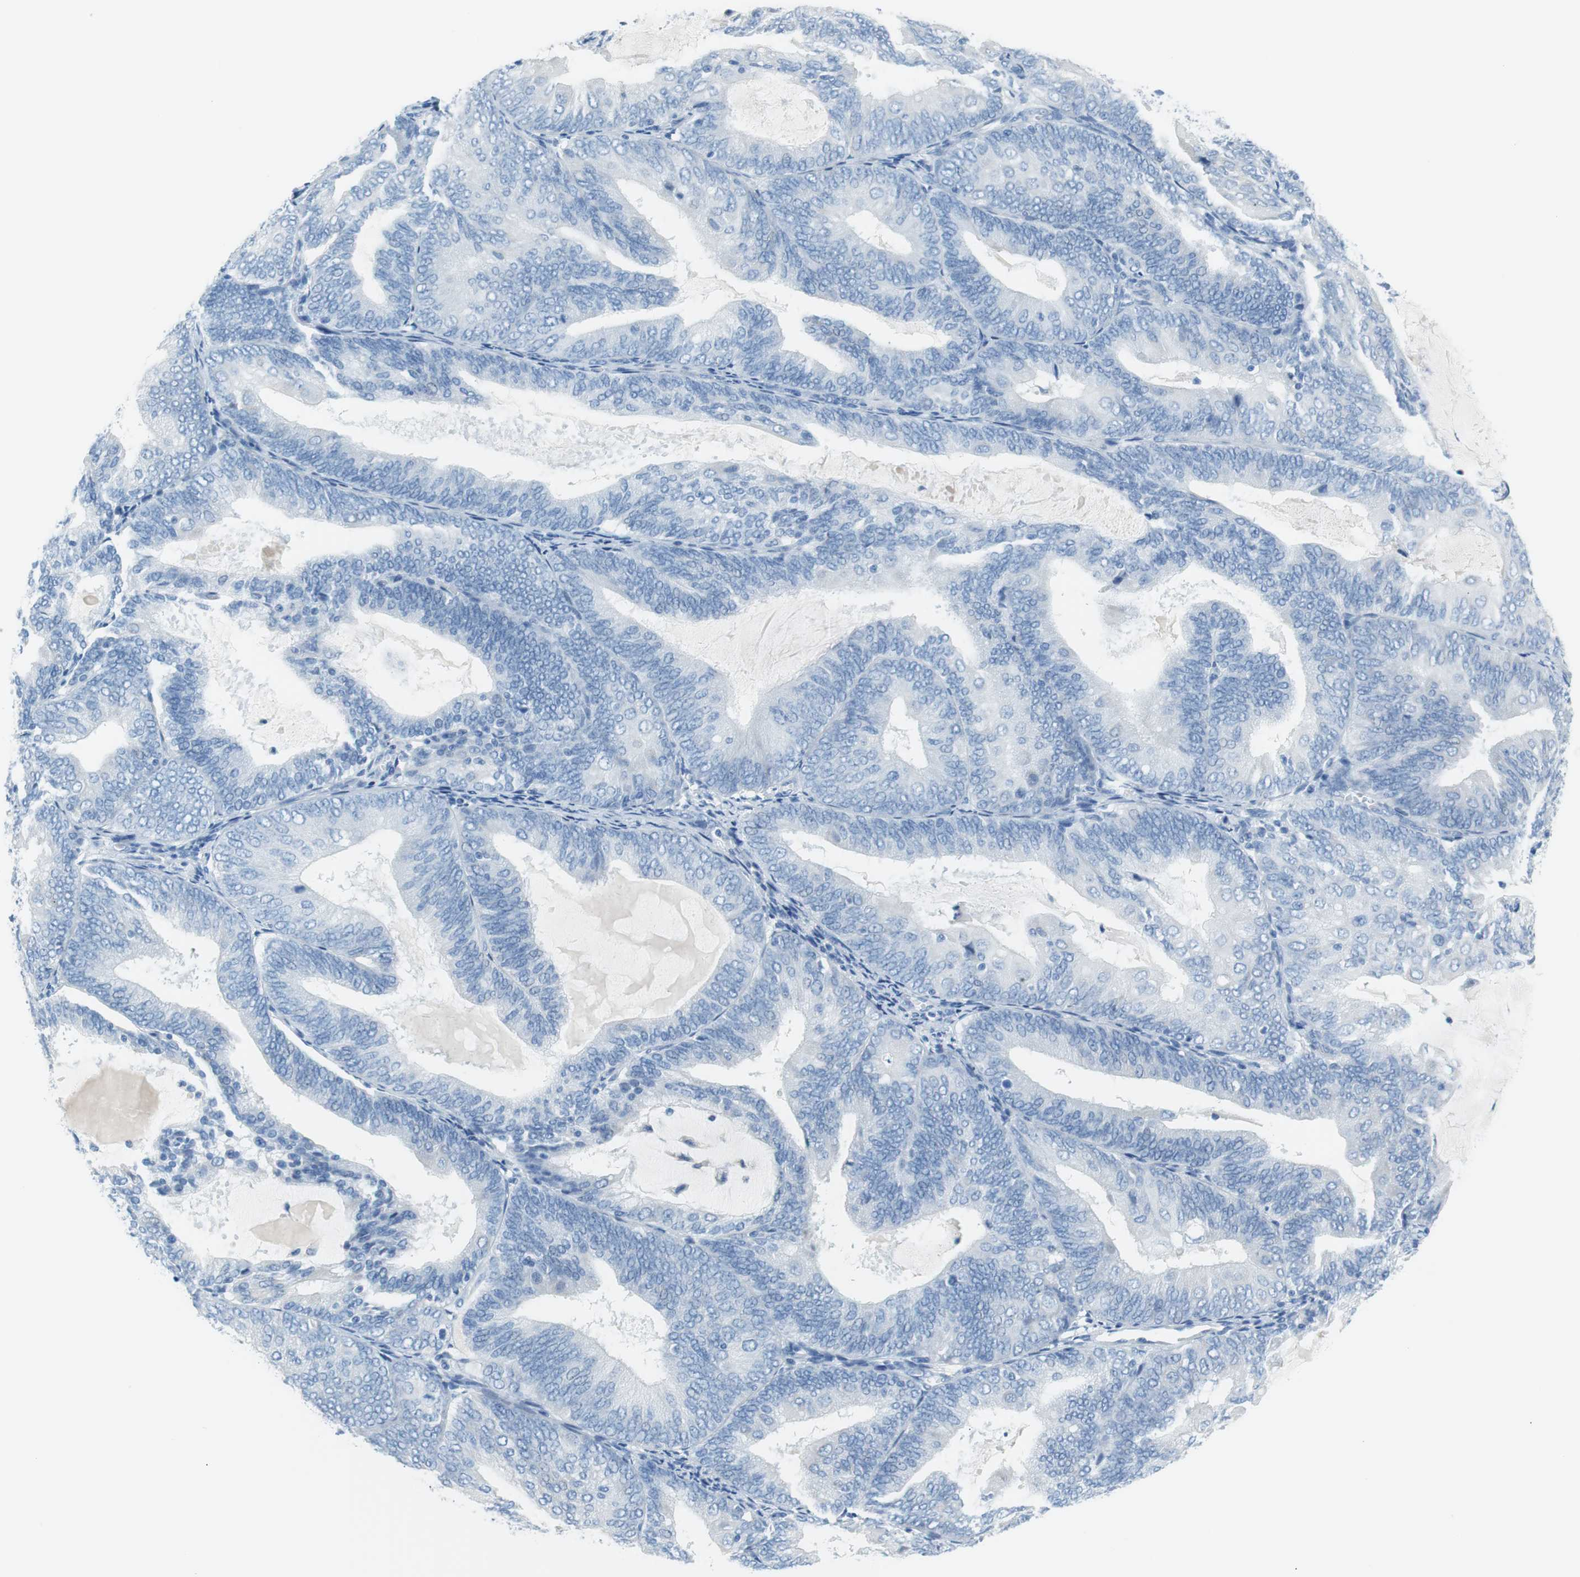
{"staining": {"intensity": "negative", "quantity": "none", "location": "none"}, "tissue": "endometrial cancer", "cell_type": "Tumor cells", "image_type": "cancer", "snomed": [{"axis": "morphology", "description": "Adenocarcinoma, NOS"}, {"axis": "topography", "description": "Endometrium"}], "caption": "This is a photomicrograph of immunohistochemistry staining of endometrial cancer (adenocarcinoma), which shows no staining in tumor cells. (DAB immunohistochemistry, high magnification).", "gene": "MYH1", "patient": {"sex": "female", "age": 81}}